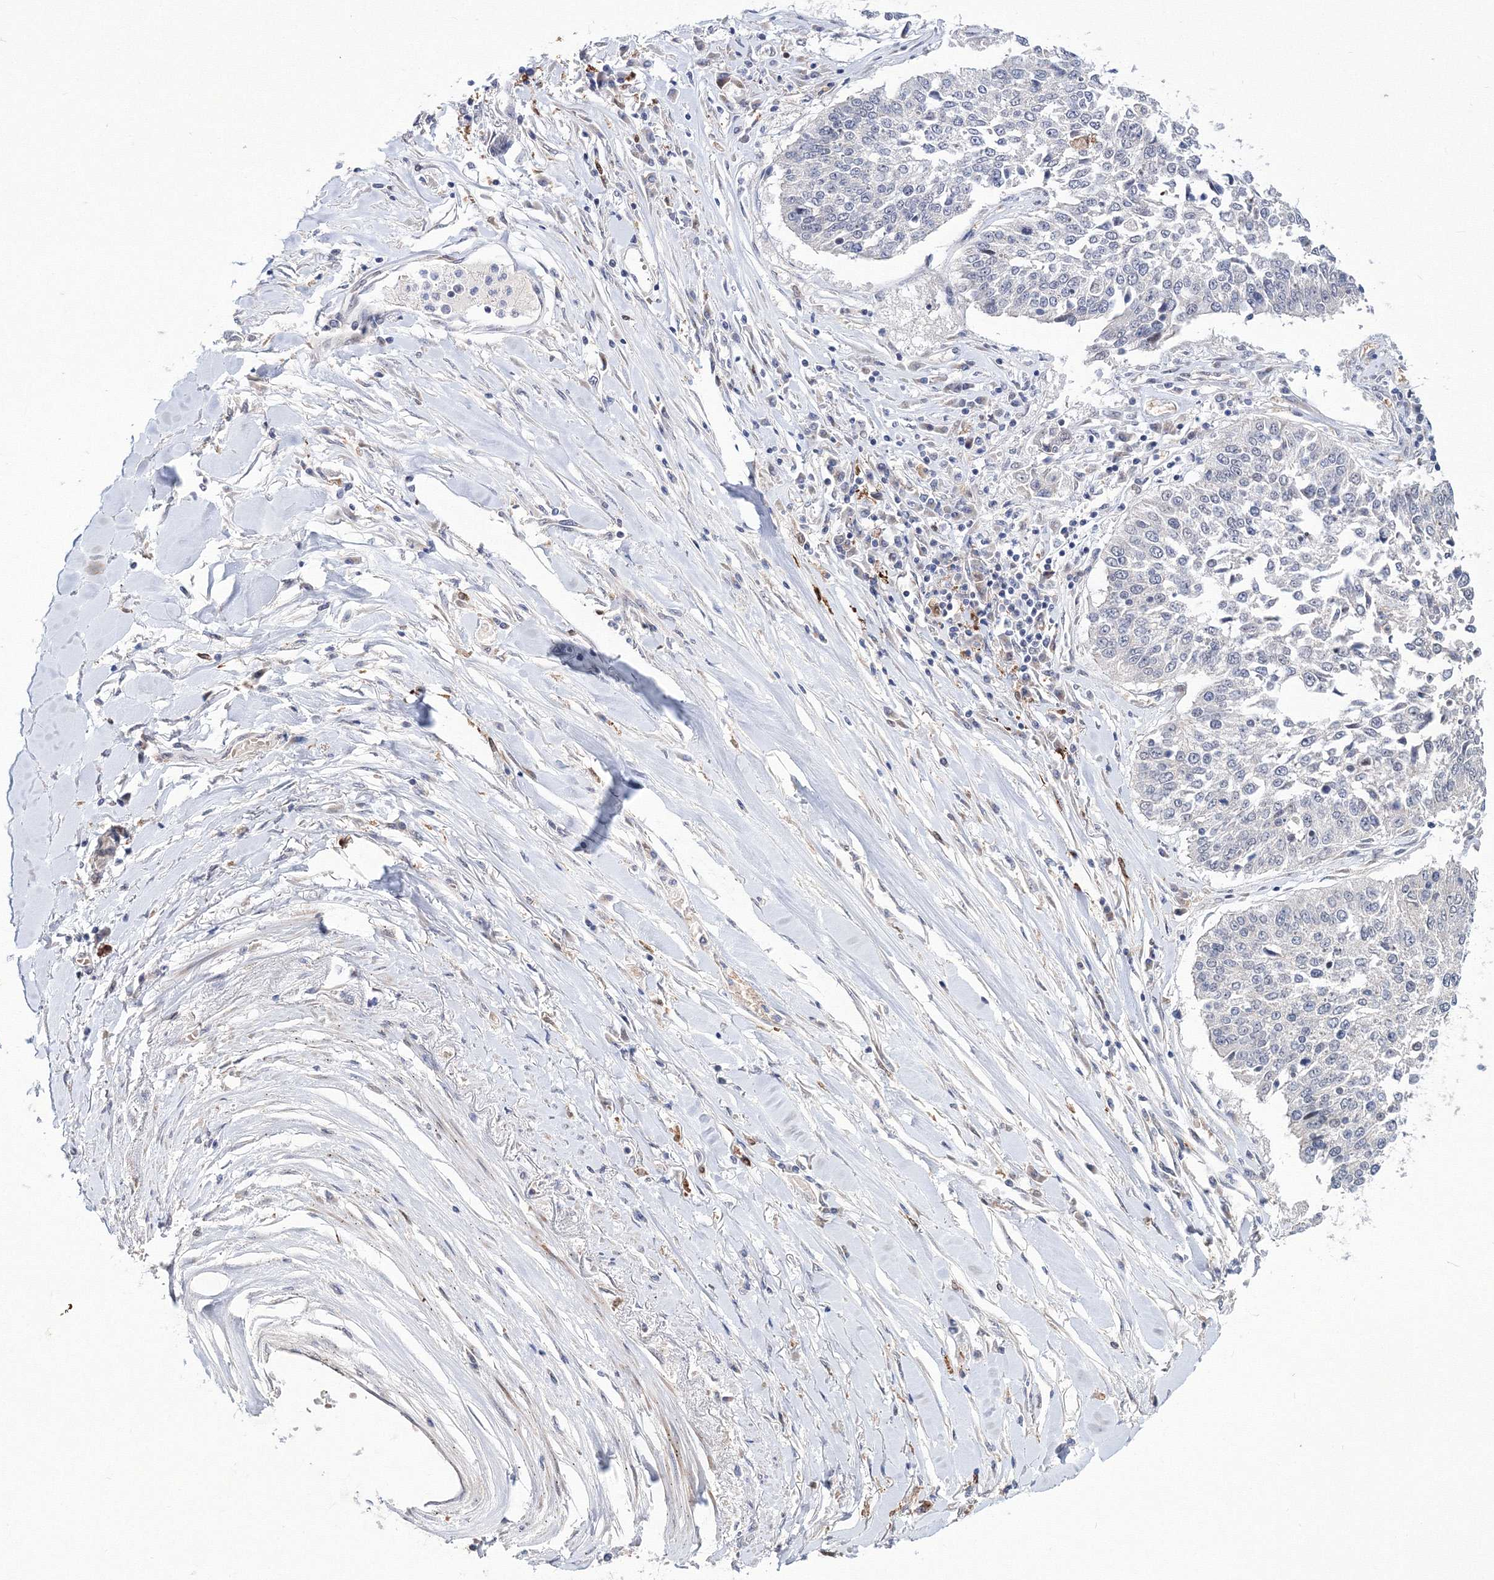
{"staining": {"intensity": "negative", "quantity": "none", "location": "none"}, "tissue": "lung cancer", "cell_type": "Tumor cells", "image_type": "cancer", "snomed": [{"axis": "morphology", "description": "Normal tissue, NOS"}, {"axis": "morphology", "description": "Squamous cell carcinoma, NOS"}, {"axis": "topography", "description": "Cartilage tissue"}, {"axis": "topography", "description": "Lung"}, {"axis": "topography", "description": "Peripheral nerve tissue"}], "caption": "Immunohistochemical staining of human squamous cell carcinoma (lung) displays no significant staining in tumor cells. (Immunohistochemistry (ihc), brightfield microscopy, high magnification).", "gene": "C11orf52", "patient": {"sex": "female", "age": 49}}